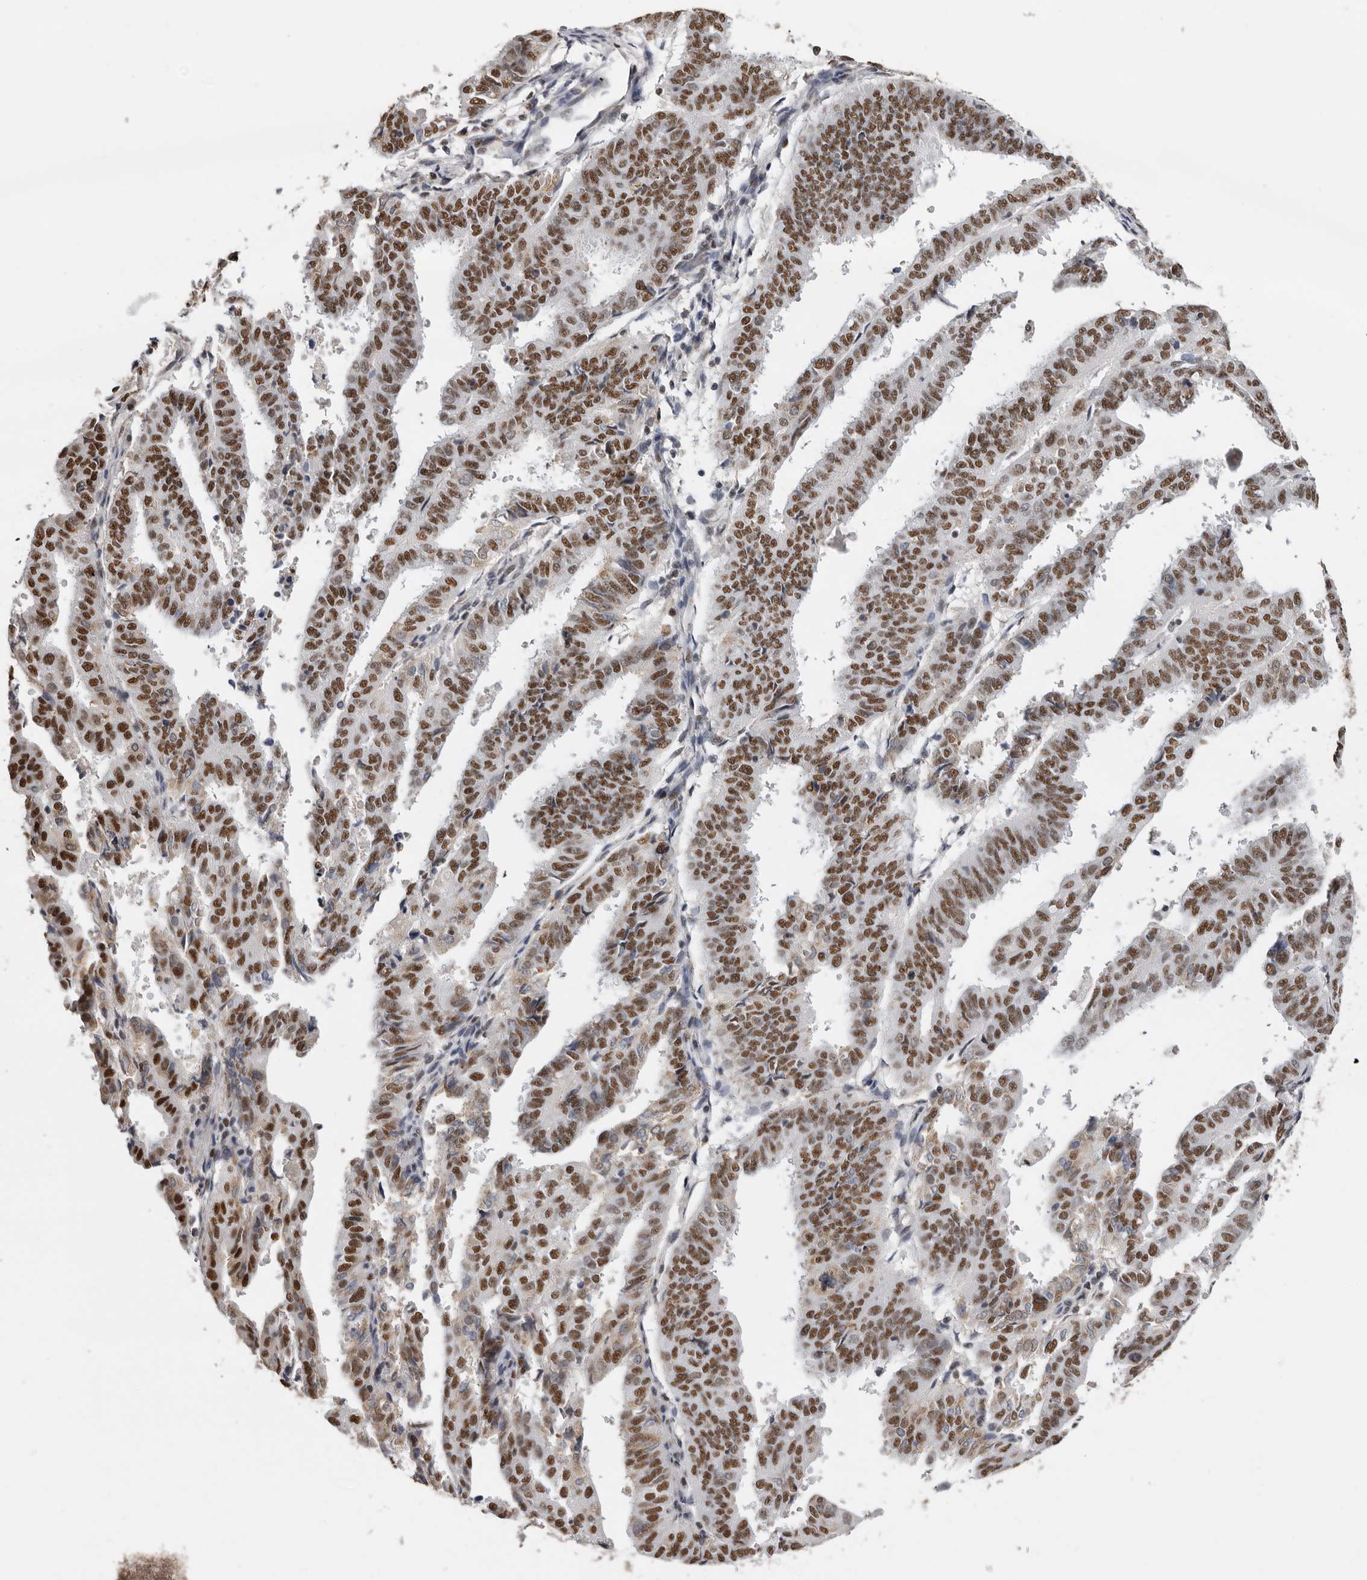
{"staining": {"intensity": "moderate", "quantity": ">75%", "location": "nuclear"}, "tissue": "endometrial cancer", "cell_type": "Tumor cells", "image_type": "cancer", "snomed": [{"axis": "morphology", "description": "Adenocarcinoma, NOS"}, {"axis": "topography", "description": "Uterus"}], "caption": "Protein staining of endometrial cancer tissue shows moderate nuclear staining in approximately >75% of tumor cells. (DAB (3,3'-diaminobenzidine) IHC with brightfield microscopy, high magnification).", "gene": "SCAF4", "patient": {"sex": "female", "age": 77}}